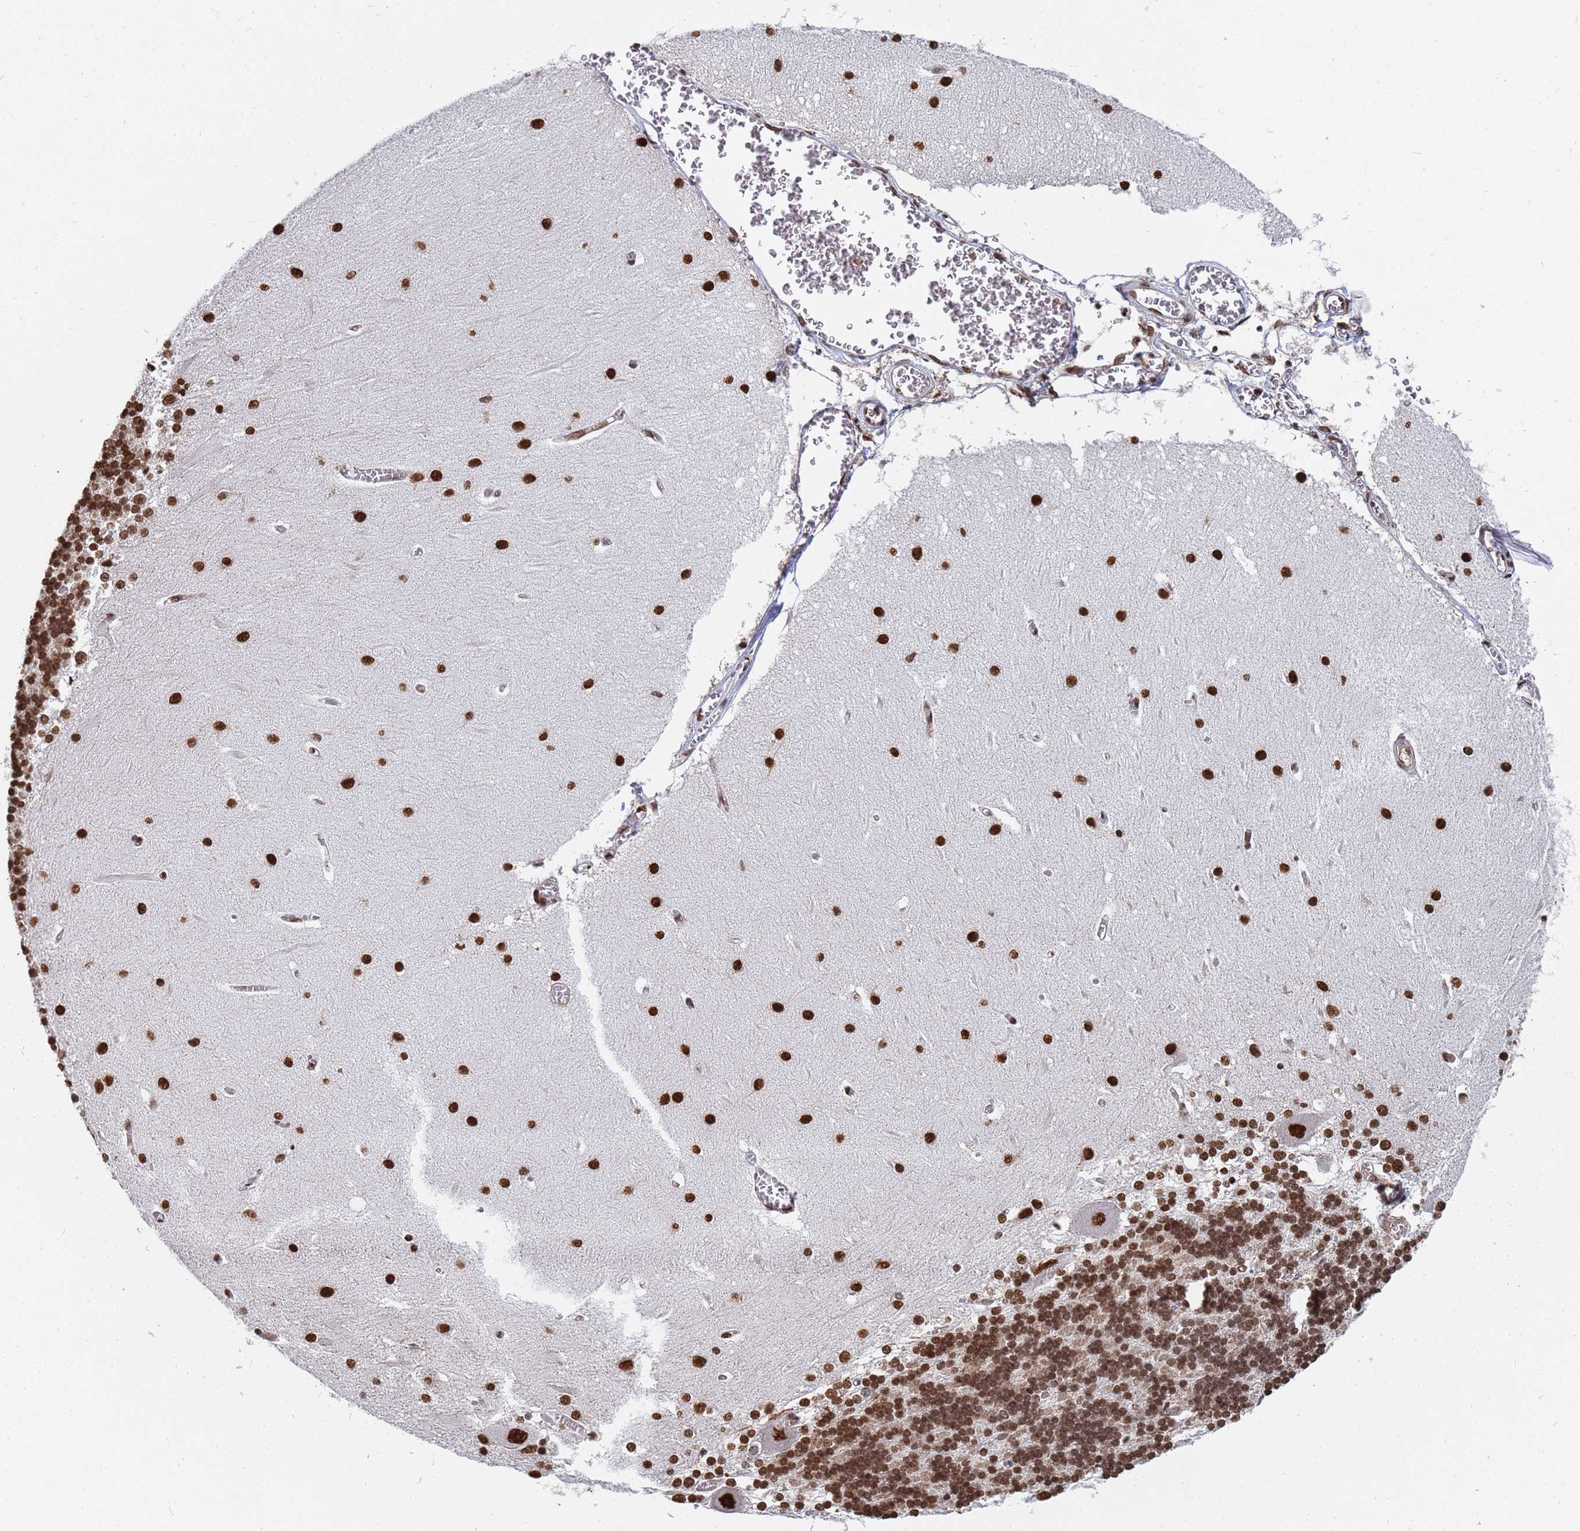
{"staining": {"intensity": "strong", "quantity": ">75%", "location": "nuclear"}, "tissue": "cerebellum", "cell_type": "Cells in granular layer", "image_type": "normal", "snomed": [{"axis": "morphology", "description": "Normal tissue, NOS"}, {"axis": "topography", "description": "Cerebellum"}], "caption": "Brown immunohistochemical staining in unremarkable human cerebellum displays strong nuclear positivity in about >75% of cells in granular layer.", "gene": "RAVER2", "patient": {"sex": "male", "age": 37}}